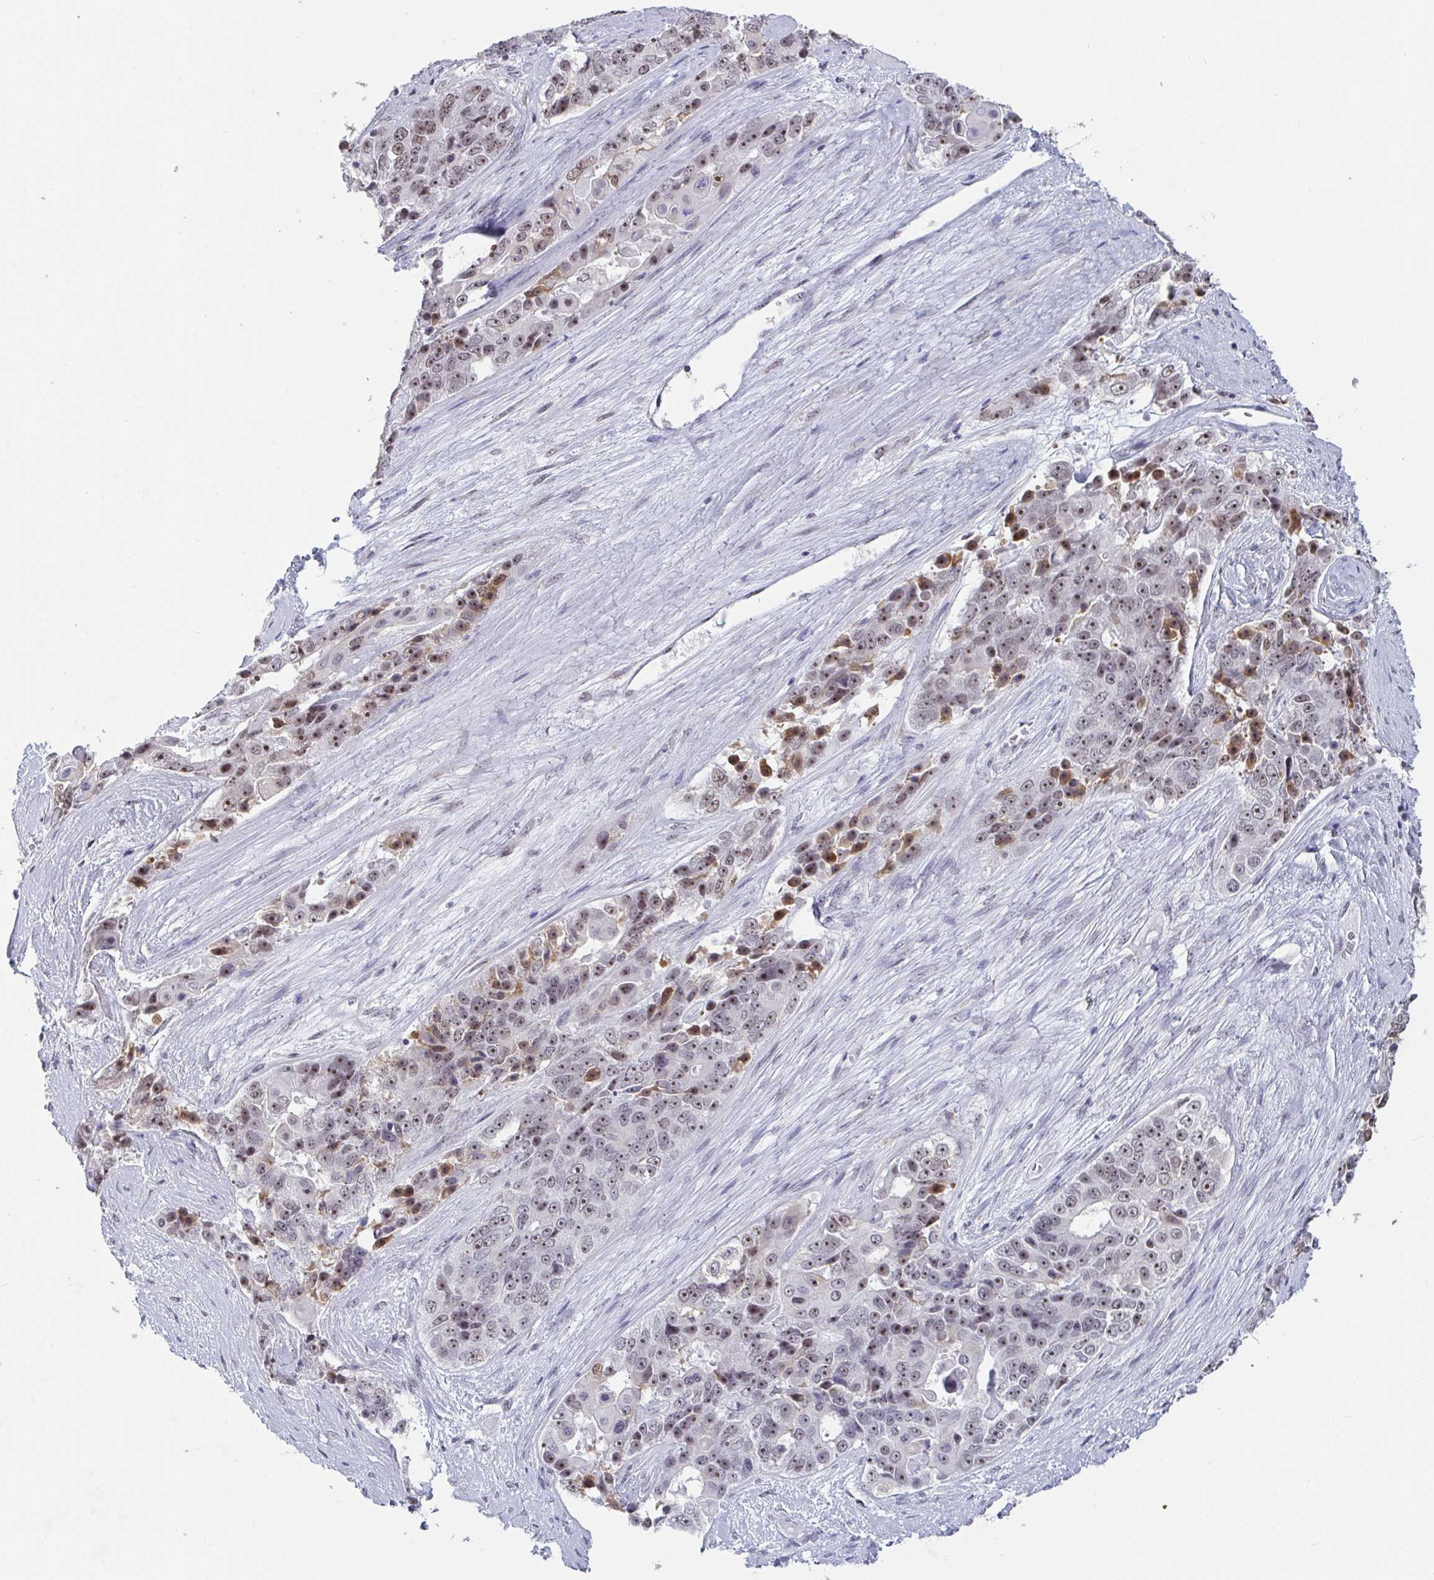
{"staining": {"intensity": "moderate", "quantity": ">75%", "location": "nuclear"}, "tissue": "ovarian cancer", "cell_type": "Tumor cells", "image_type": "cancer", "snomed": [{"axis": "morphology", "description": "Carcinoma, endometroid"}, {"axis": "topography", "description": "Ovary"}], "caption": "Tumor cells reveal moderate nuclear expression in approximately >75% of cells in ovarian cancer (endometroid carcinoma).", "gene": "SUPT16H", "patient": {"sex": "female", "age": 51}}